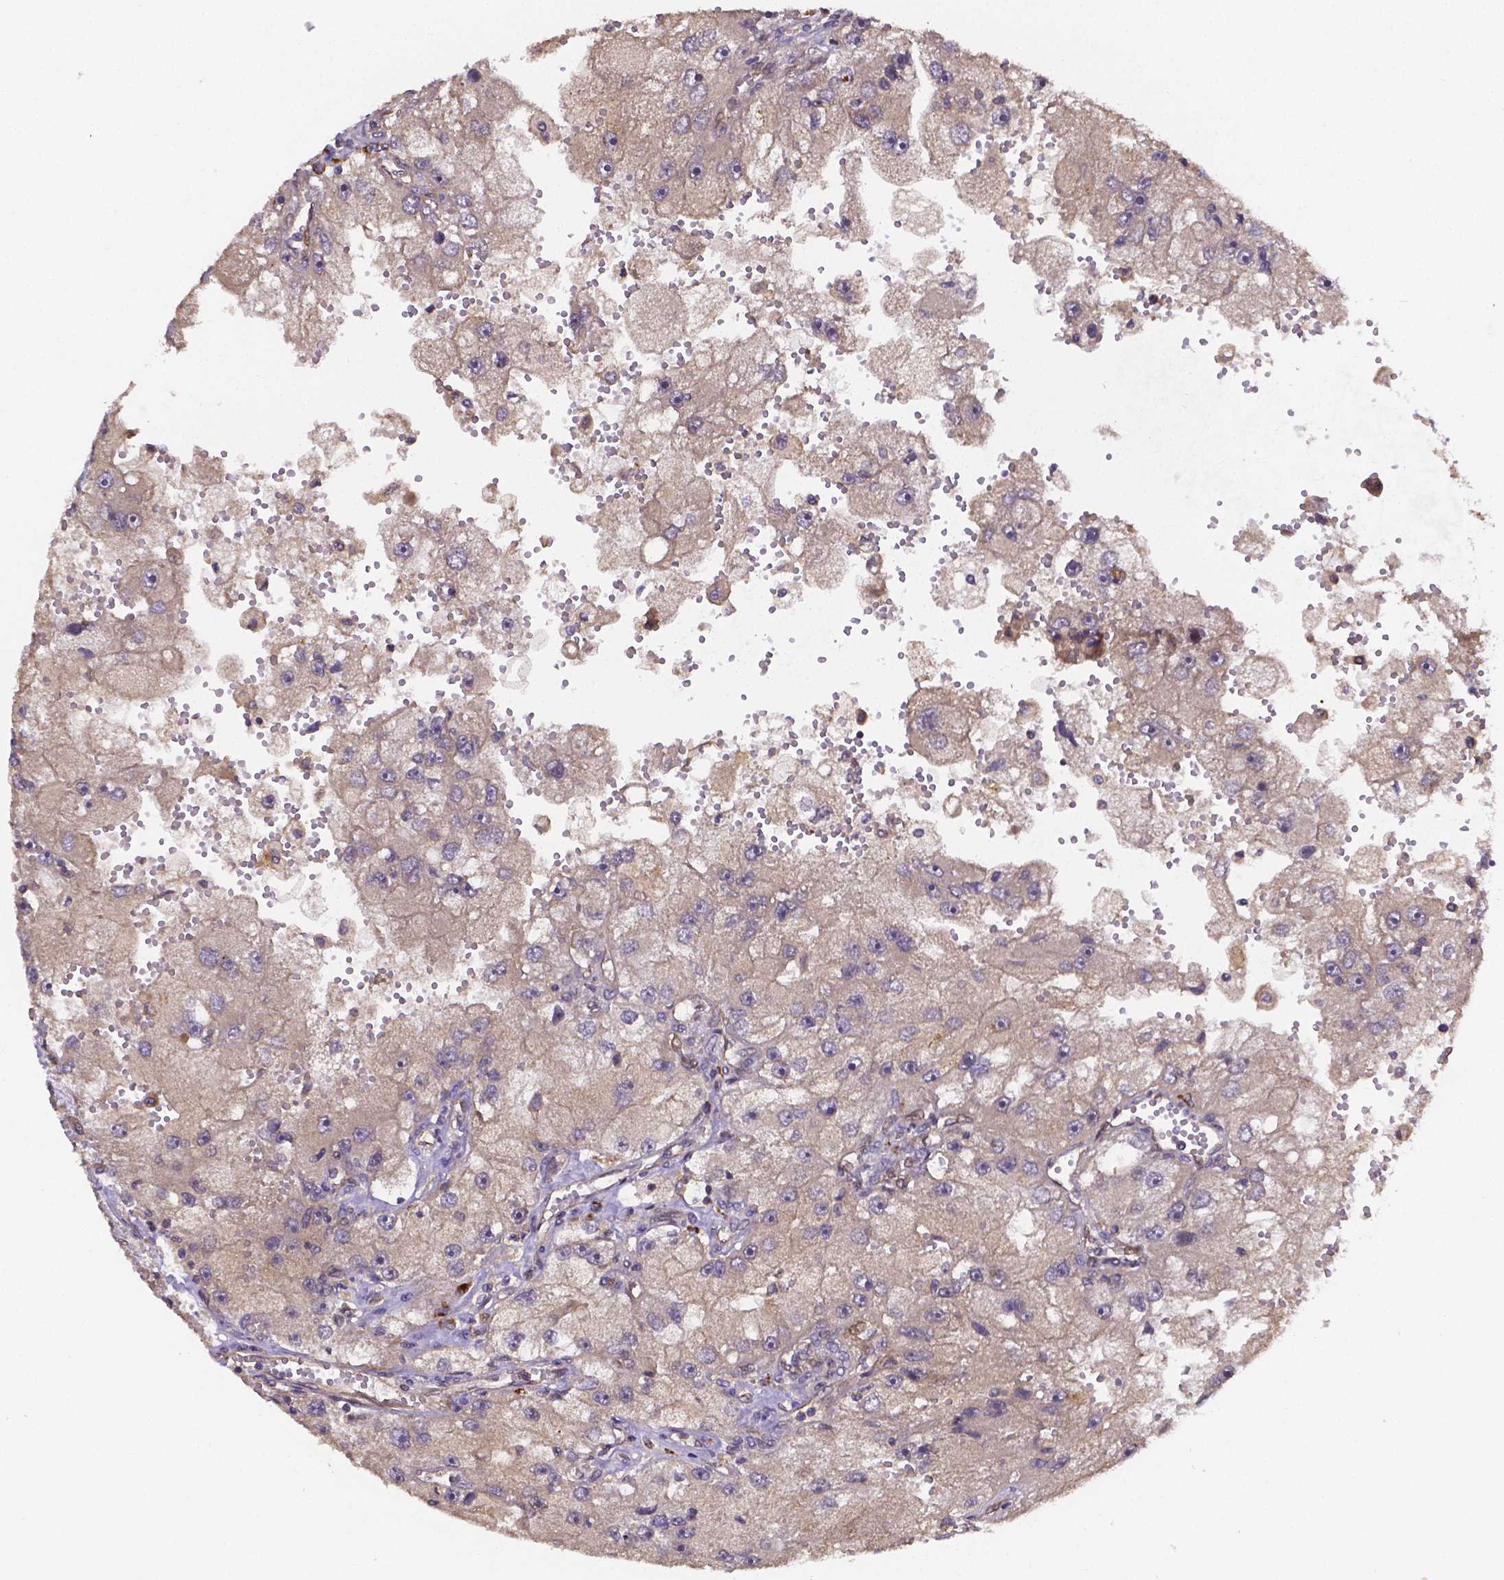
{"staining": {"intensity": "weak", "quantity": "<25%", "location": "cytoplasmic/membranous"}, "tissue": "renal cancer", "cell_type": "Tumor cells", "image_type": "cancer", "snomed": [{"axis": "morphology", "description": "Adenocarcinoma, NOS"}, {"axis": "topography", "description": "Kidney"}], "caption": "Tumor cells show no significant expression in renal adenocarcinoma.", "gene": "RNF123", "patient": {"sex": "male", "age": 63}}